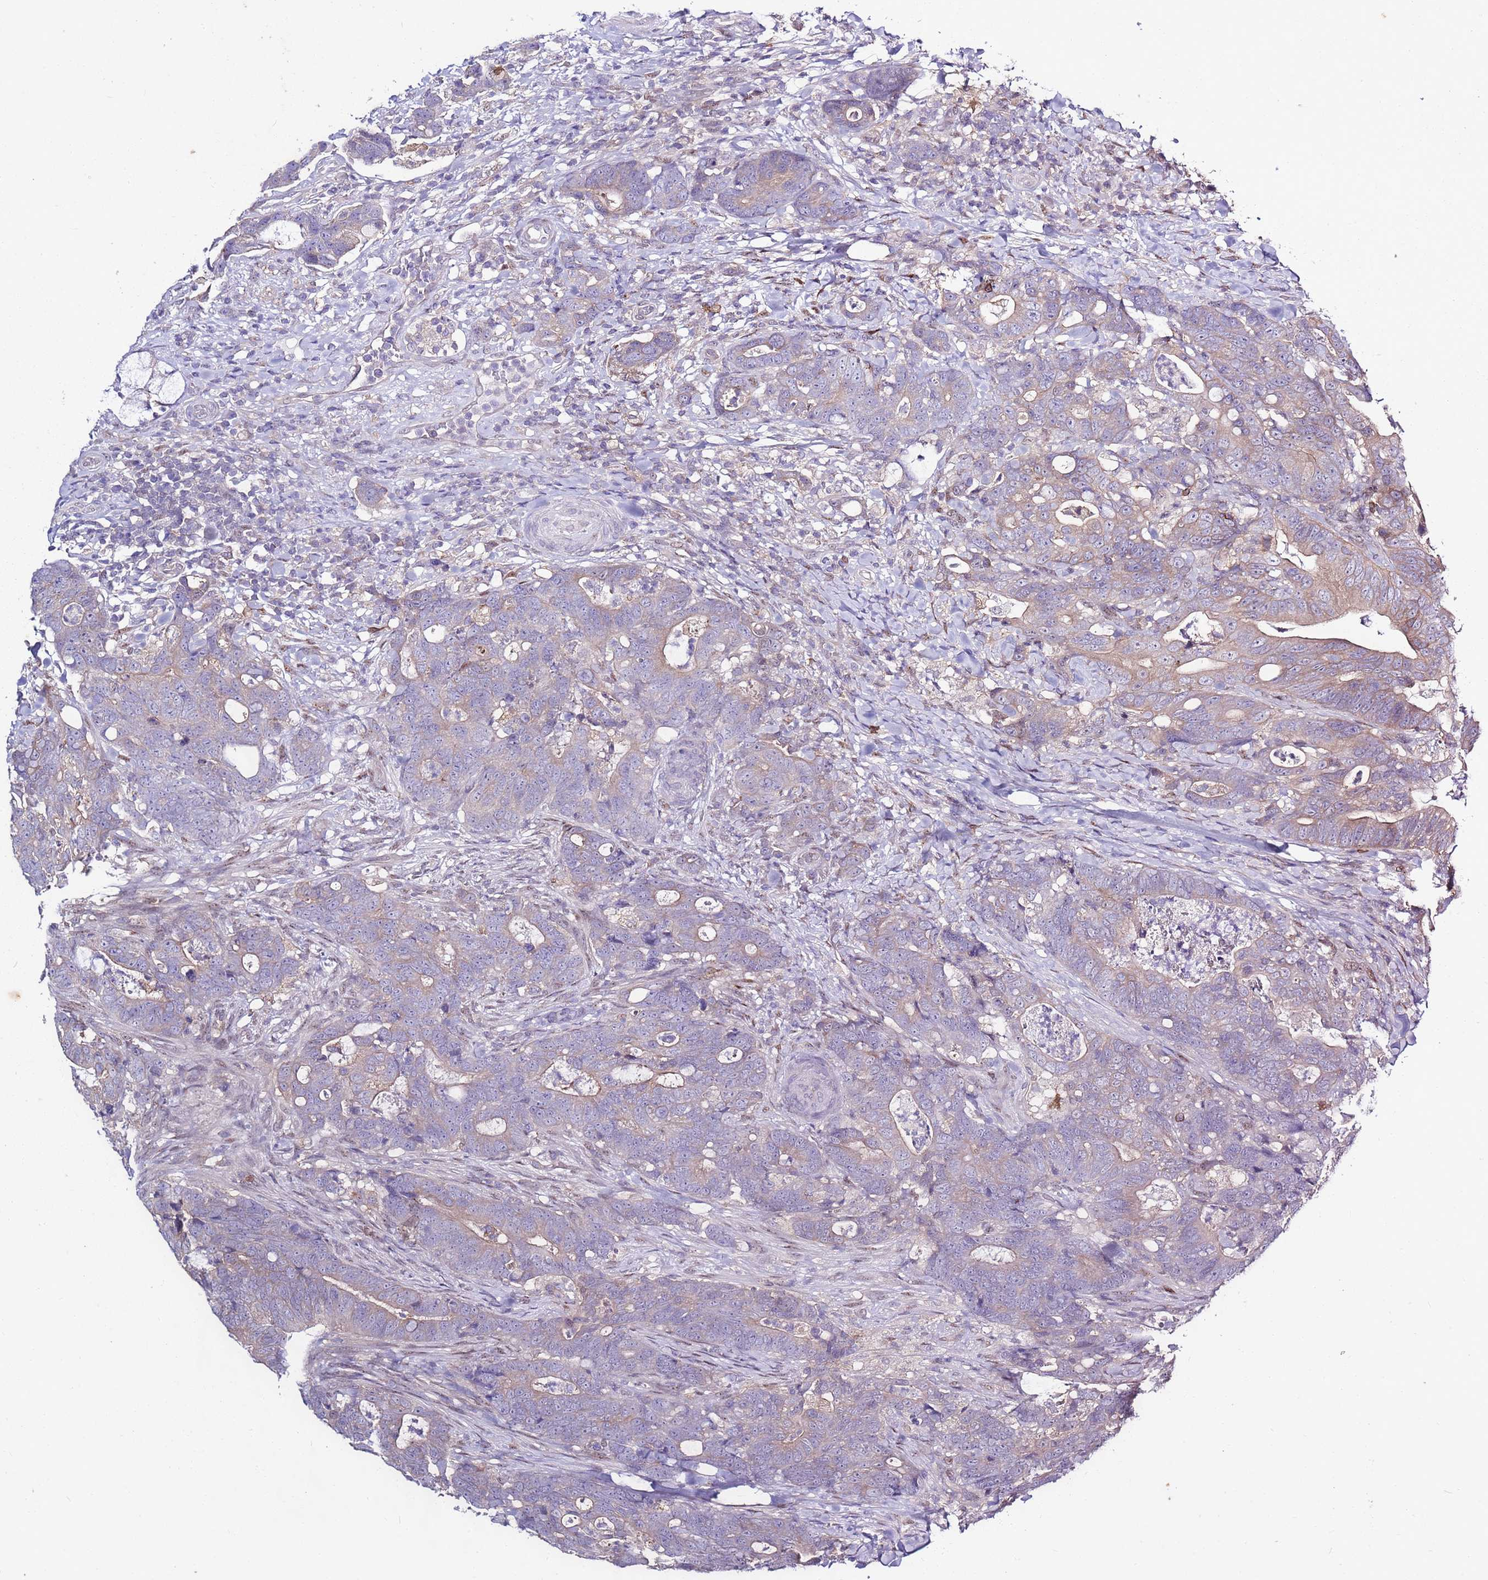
{"staining": {"intensity": "weak", "quantity": "25%-75%", "location": "cytoplasmic/membranous"}, "tissue": "colorectal cancer", "cell_type": "Tumor cells", "image_type": "cancer", "snomed": [{"axis": "morphology", "description": "Adenocarcinoma, NOS"}, {"axis": "topography", "description": "Colon"}], "caption": "Immunohistochemical staining of human adenocarcinoma (colorectal) shows low levels of weak cytoplasmic/membranous positivity in about 25%-75% of tumor cells.", "gene": "CAPN9", "patient": {"sex": "female", "age": 82}}